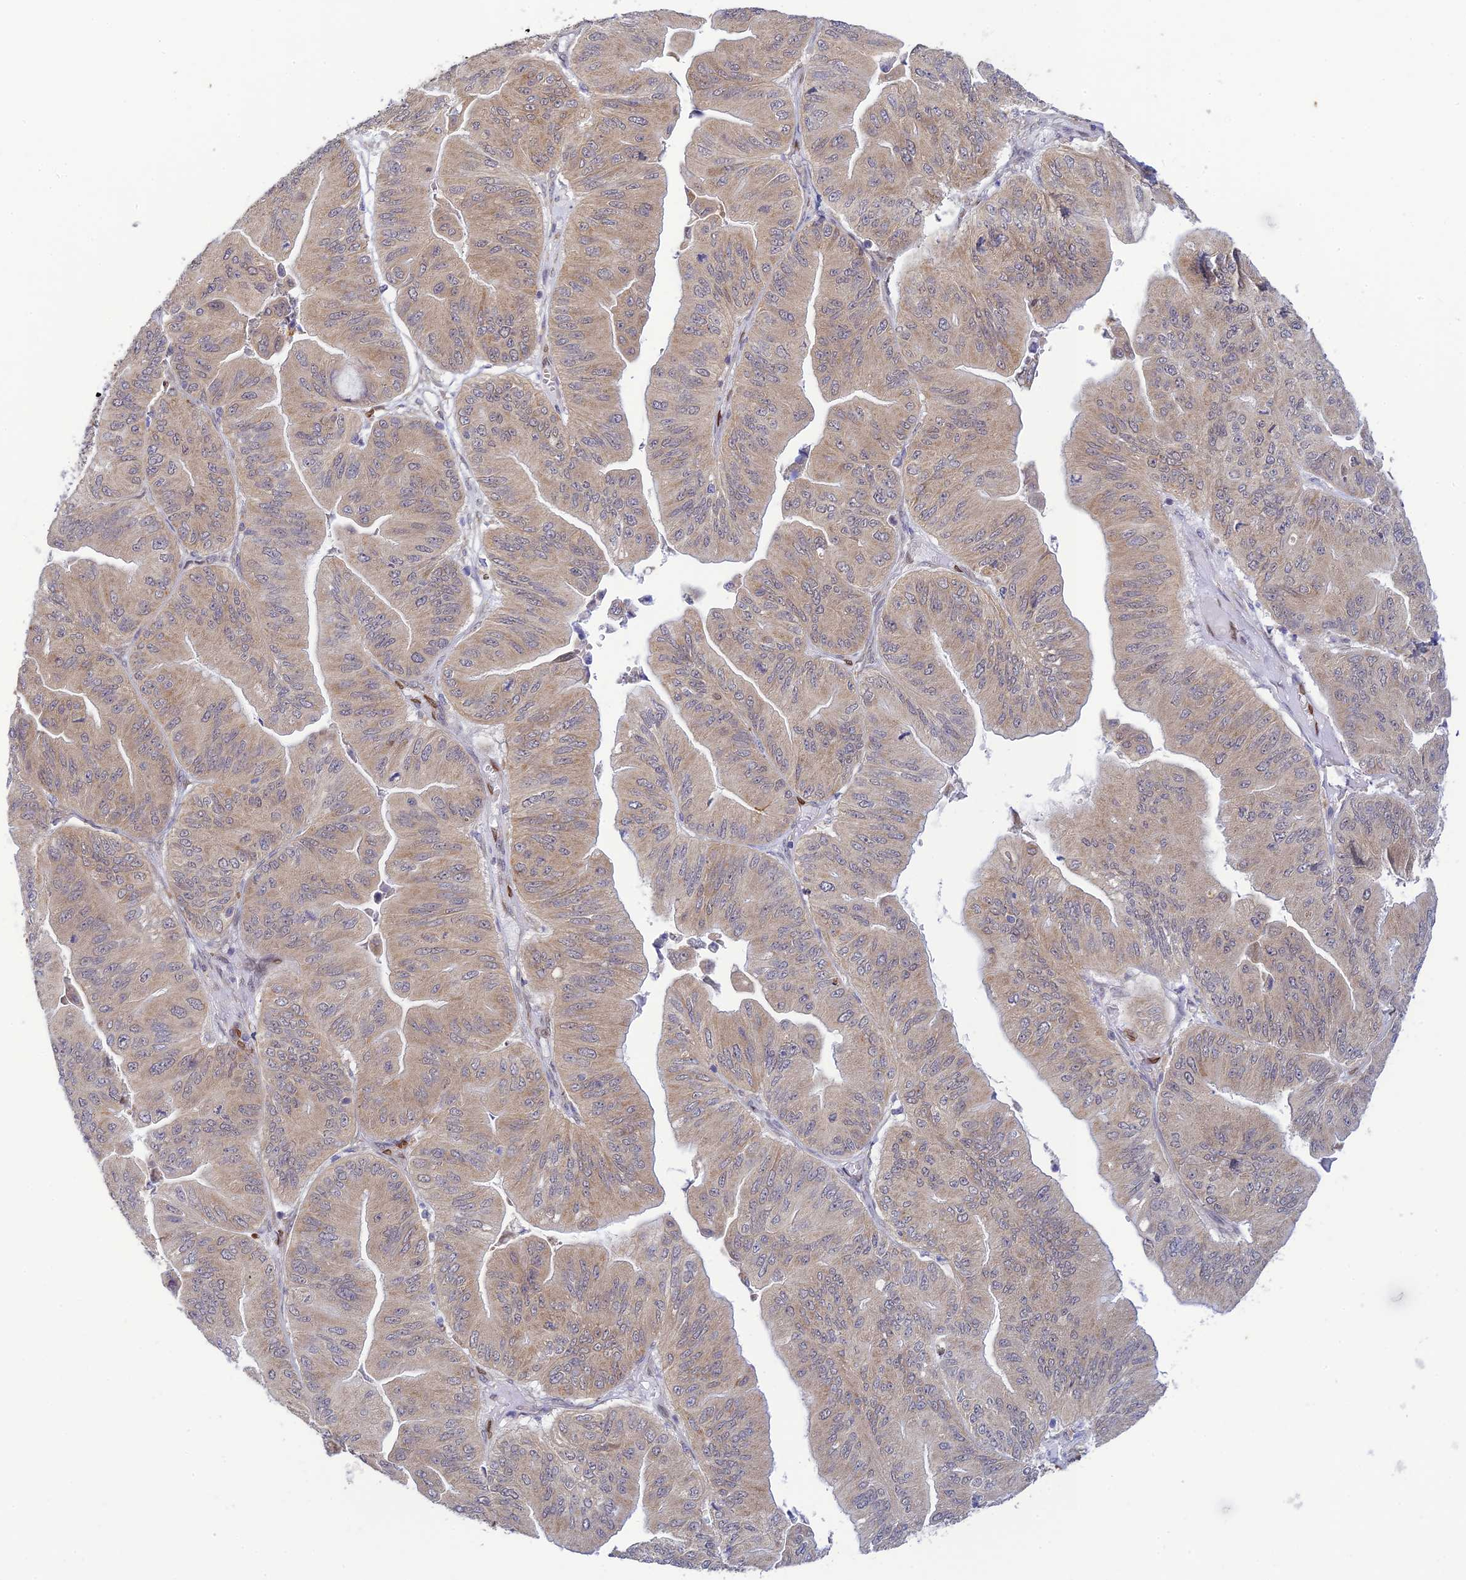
{"staining": {"intensity": "moderate", "quantity": "<25%", "location": "cytoplasmic/membranous,nuclear"}, "tissue": "ovarian cancer", "cell_type": "Tumor cells", "image_type": "cancer", "snomed": [{"axis": "morphology", "description": "Cystadenocarcinoma, mucinous, NOS"}, {"axis": "topography", "description": "Ovary"}], "caption": "Immunohistochemical staining of ovarian cancer reveals moderate cytoplasmic/membranous and nuclear protein expression in about <25% of tumor cells. The protein of interest is stained brown, and the nuclei are stained in blue (DAB IHC with brightfield microscopy, high magnification).", "gene": "SKIC8", "patient": {"sex": "female", "age": 61}}